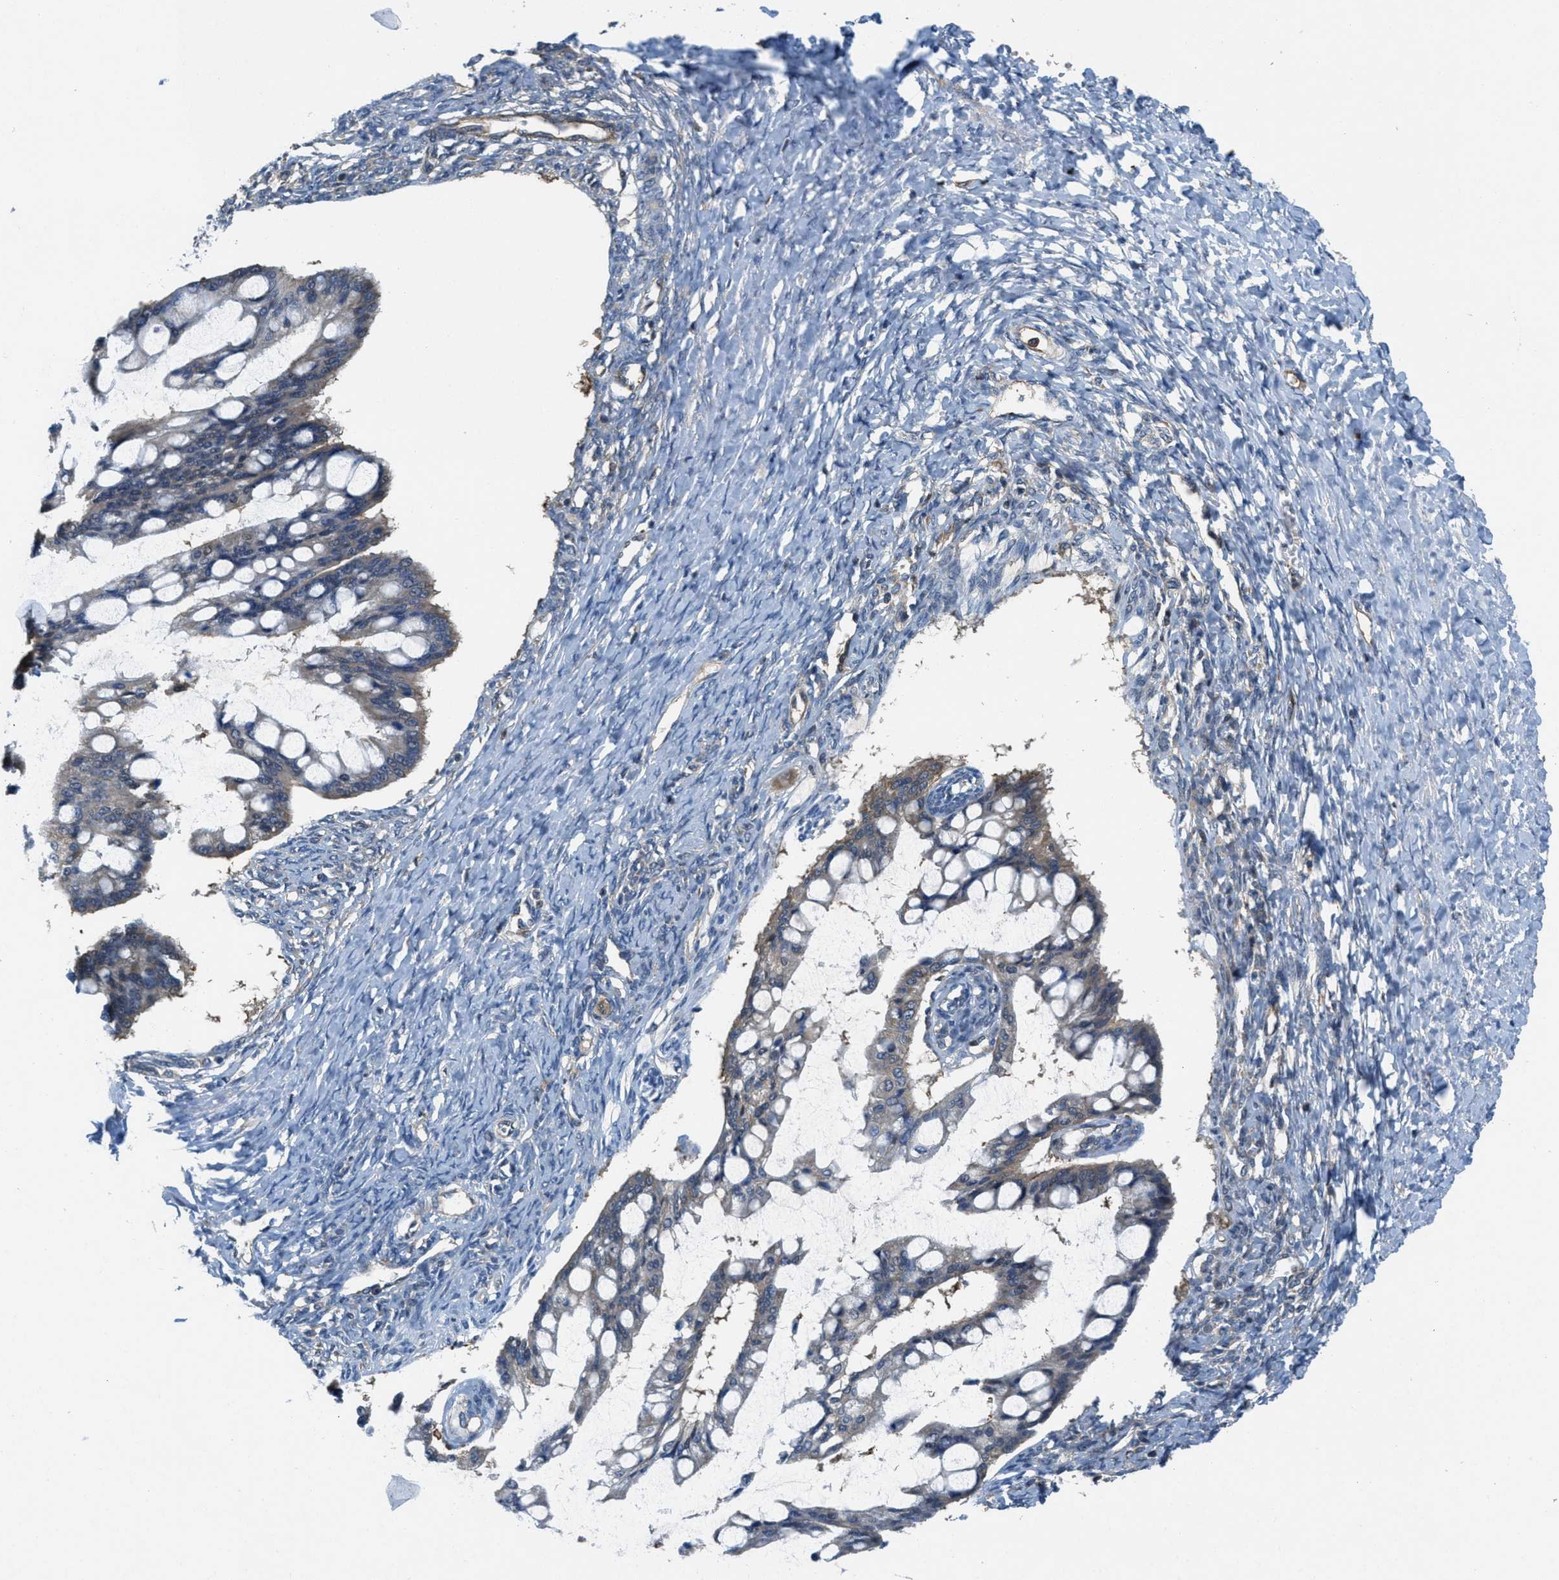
{"staining": {"intensity": "weak", "quantity": "25%-75%", "location": "cytoplasmic/membranous"}, "tissue": "ovarian cancer", "cell_type": "Tumor cells", "image_type": "cancer", "snomed": [{"axis": "morphology", "description": "Cystadenocarcinoma, mucinous, NOS"}, {"axis": "topography", "description": "Ovary"}], "caption": "This micrograph displays immunohistochemistry staining of human ovarian mucinous cystadenocarcinoma, with low weak cytoplasmic/membranous expression in approximately 25%-75% of tumor cells.", "gene": "PIP5K1C", "patient": {"sex": "female", "age": 73}}